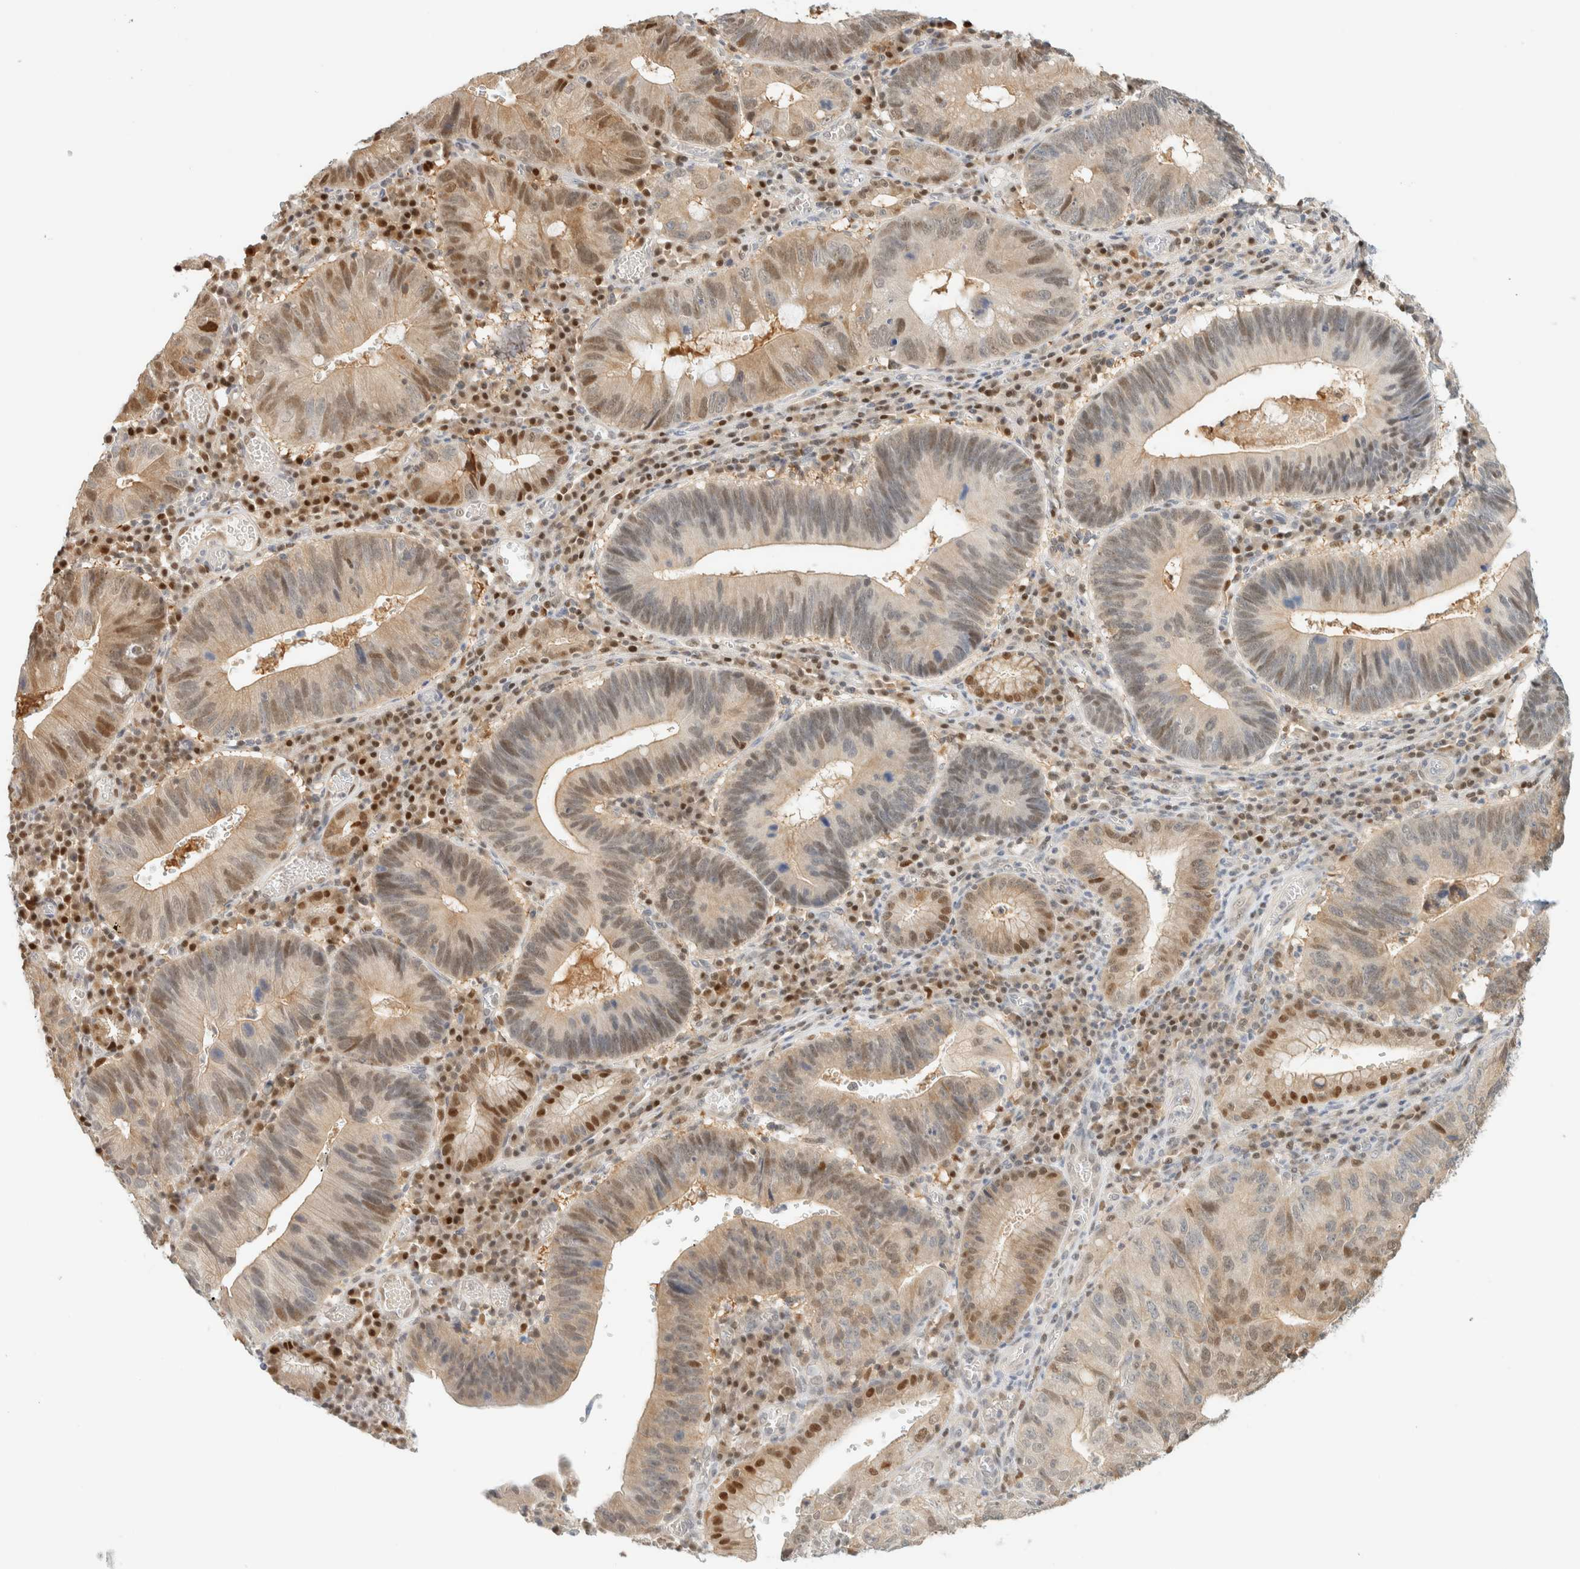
{"staining": {"intensity": "moderate", "quantity": "<25%", "location": "cytoplasmic/membranous,nuclear"}, "tissue": "stomach cancer", "cell_type": "Tumor cells", "image_type": "cancer", "snomed": [{"axis": "morphology", "description": "Adenocarcinoma, NOS"}, {"axis": "topography", "description": "Stomach"}], "caption": "This micrograph shows IHC staining of human adenocarcinoma (stomach), with low moderate cytoplasmic/membranous and nuclear expression in about <25% of tumor cells.", "gene": "ZBTB37", "patient": {"sex": "male", "age": 59}}